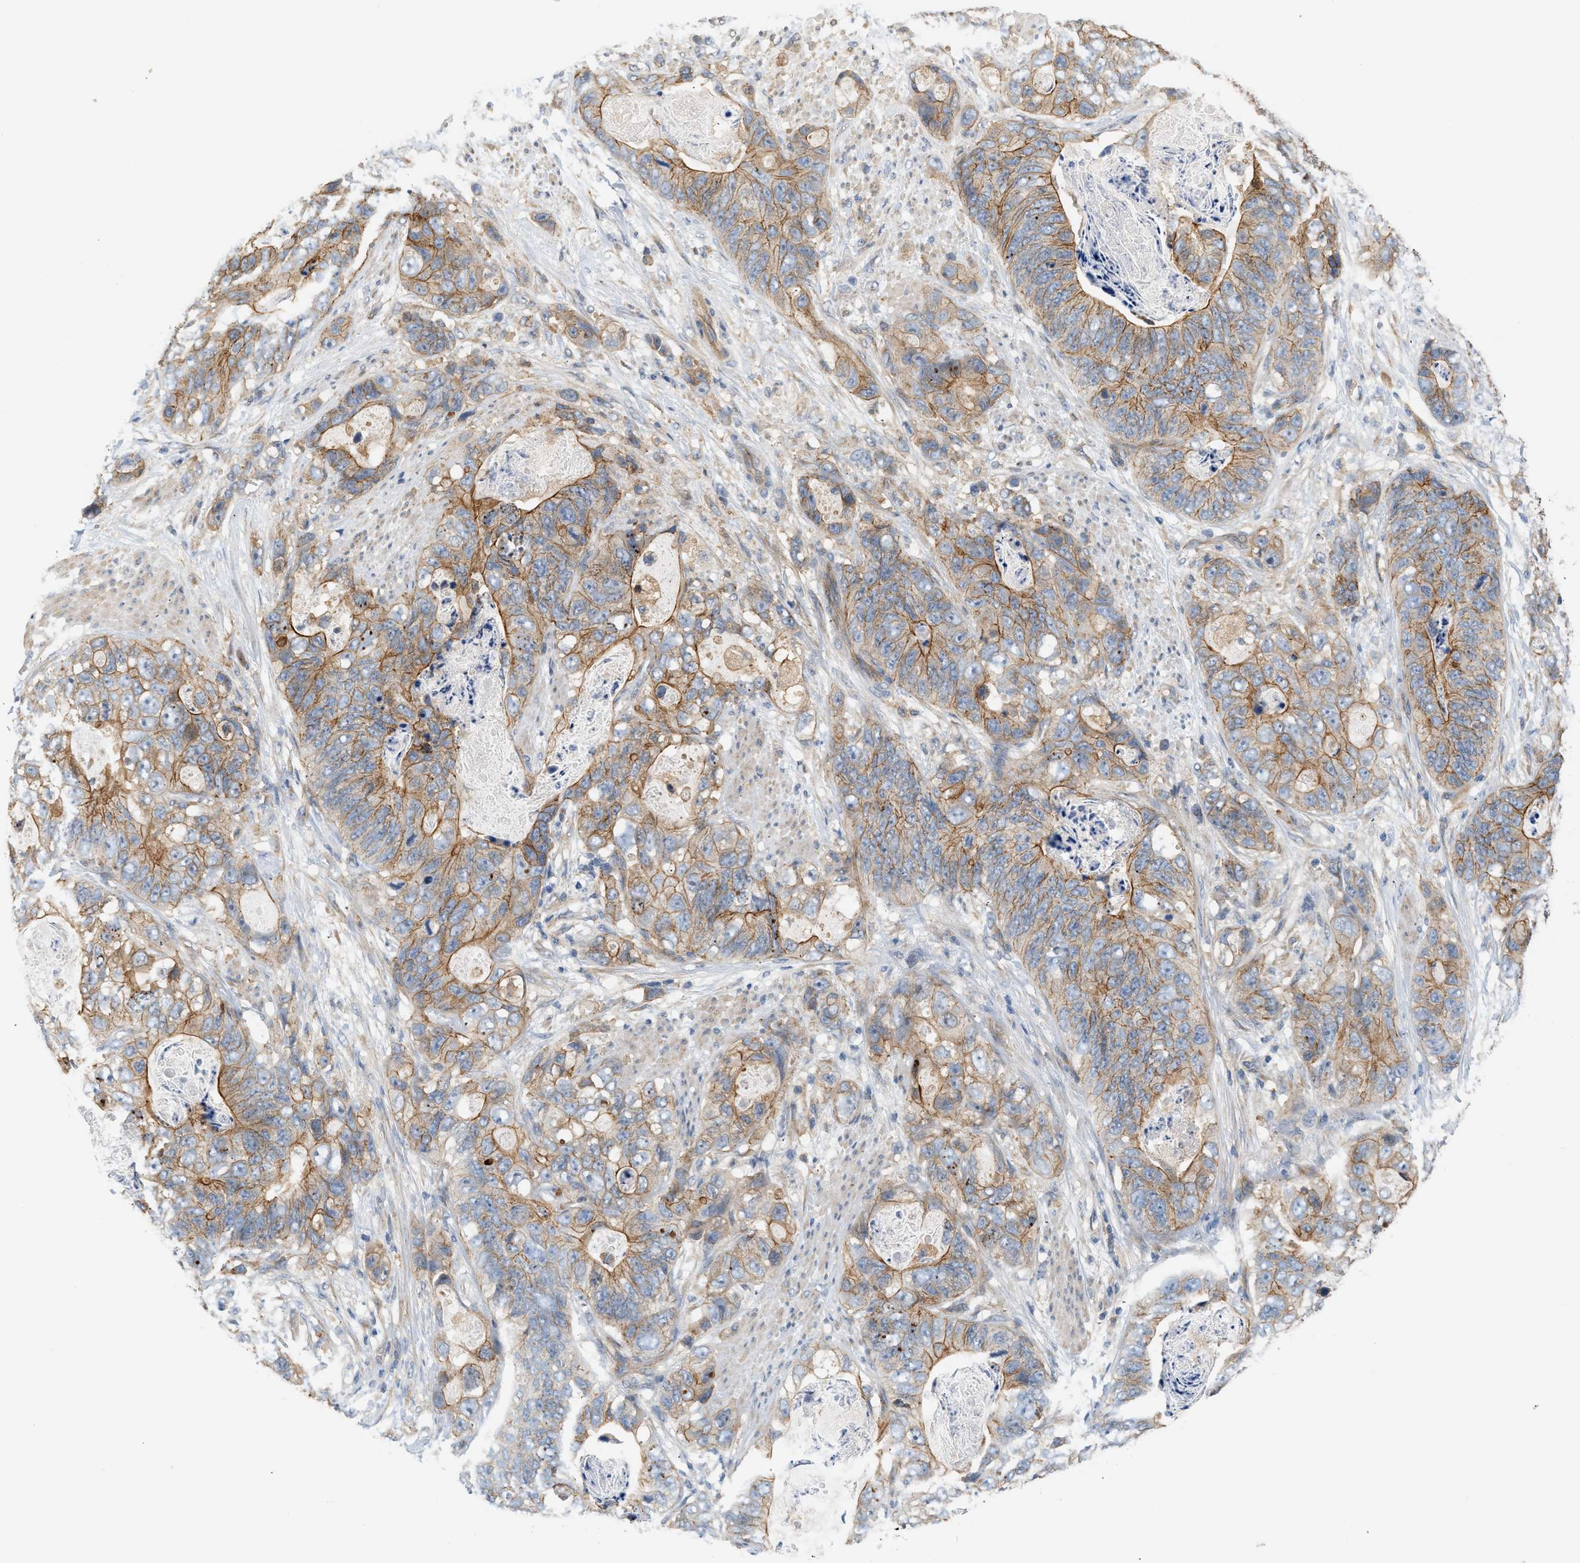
{"staining": {"intensity": "weak", "quantity": ">75%", "location": "cytoplasmic/membranous"}, "tissue": "stomach cancer", "cell_type": "Tumor cells", "image_type": "cancer", "snomed": [{"axis": "morphology", "description": "Adenocarcinoma, NOS"}, {"axis": "topography", "description": "Stomach"}], "caption": "The image demonstrates immunohistochemical staining of adenocarcinoma (stomach). There is weak cytoplasmic/membranous staining is seen in about >75% of tumor cells. The protein is shown in brown color, while the nuclei are stained blue.", "gene": "CTXN1", "patient": {"sex": "female", "age": 89}}